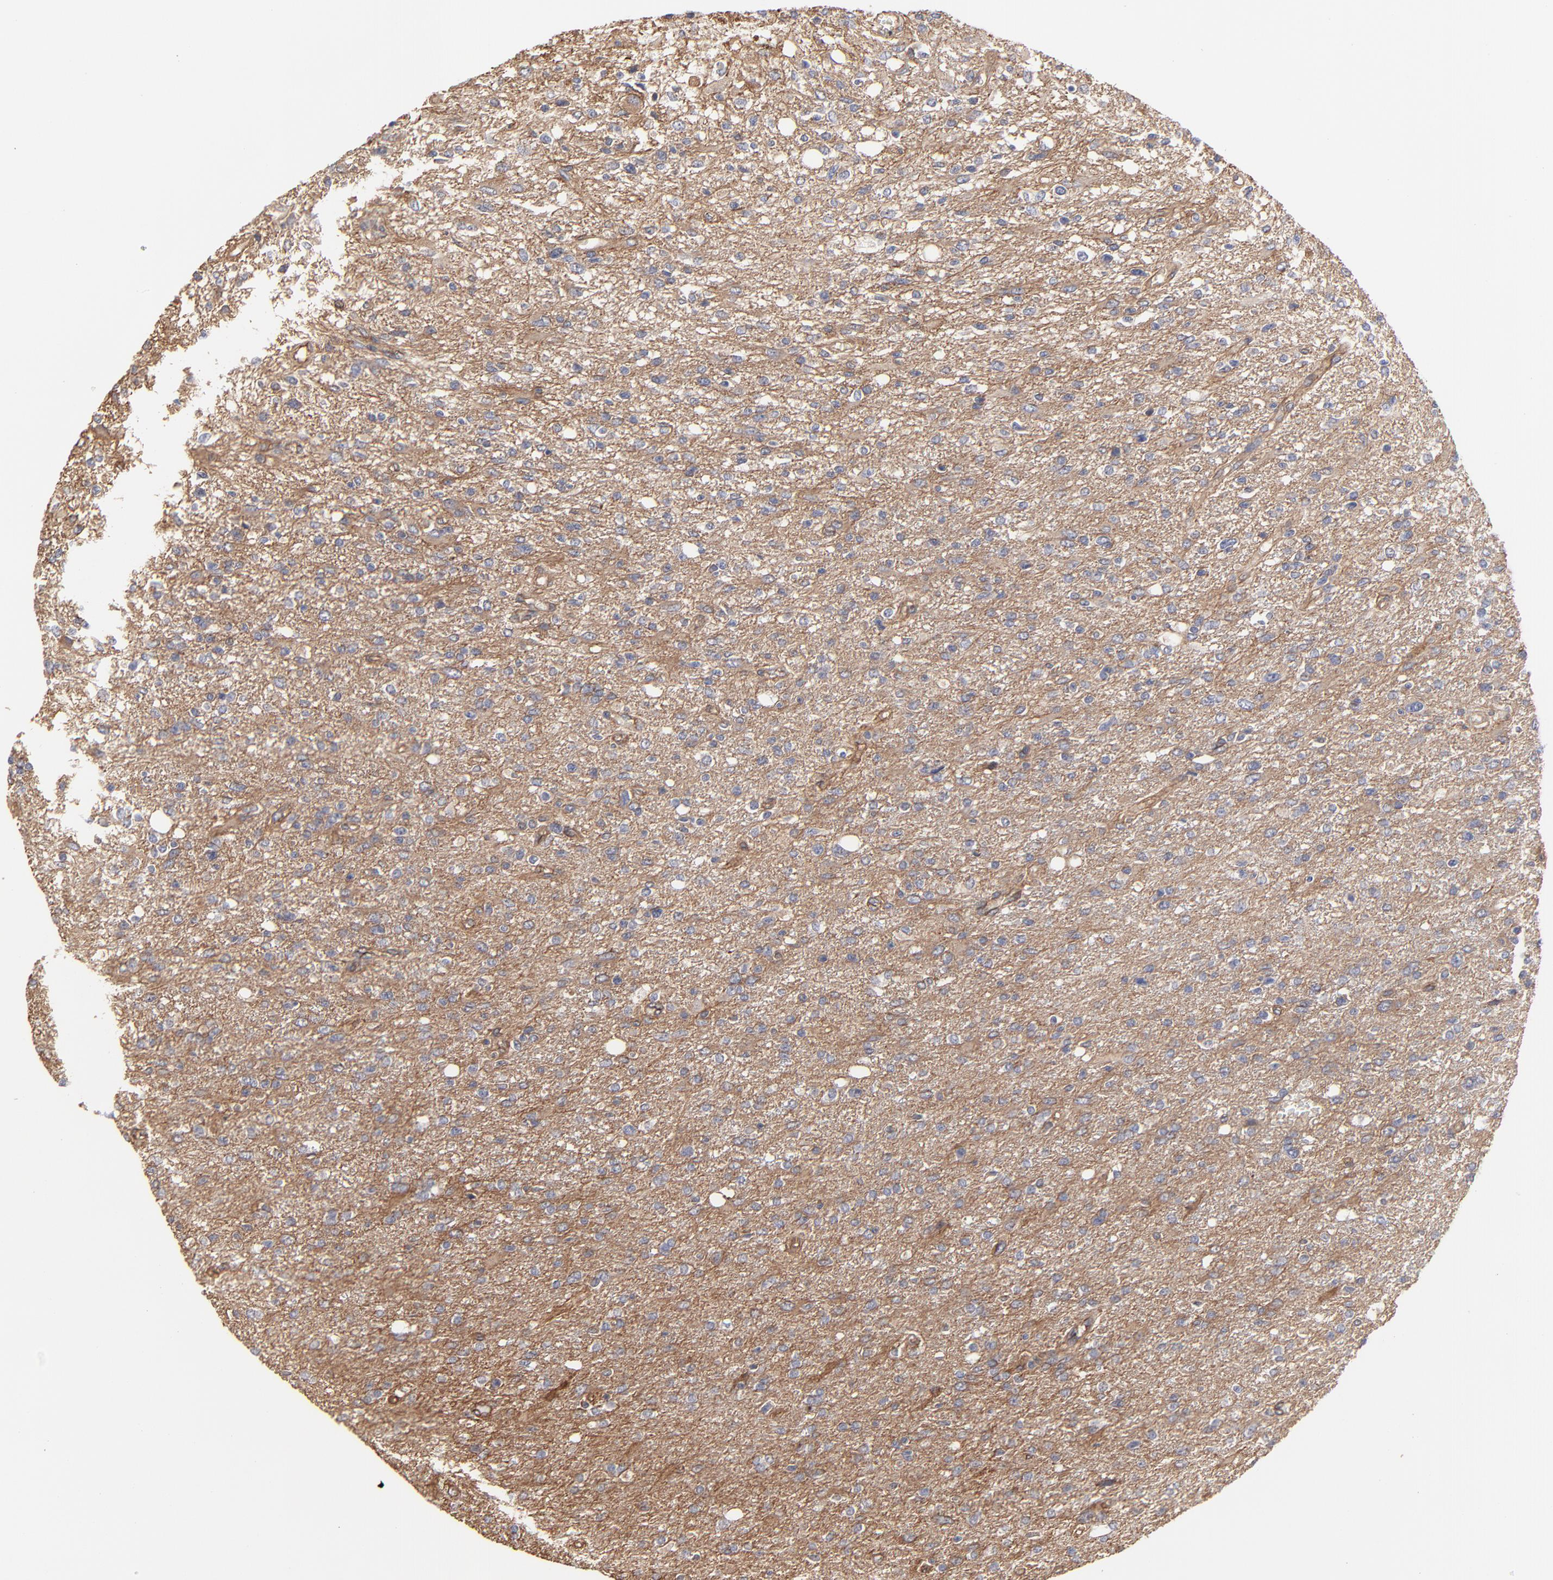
{"staining": {"intensity": "moderate", "quantity": "25%-75%", "location": "cytoplasmic/membranous"}, "tissue": "glioma", "cell_type": "Tumor cells", "image_type": "cancer", "snomed": [{"axis": "morphology", "description": "Glioma, malignant, High grade"}, {"axis": "topography", "description": "Cerebral cortex"}], "caption": "Immunohistochemistry (IHC) (DAB (3,3'-diaminobenzidine)) staining of high-grade glioma (malignant) shows moderate cytoplasmic/membranous protein expression in approximately 25%-75% of tumor cells. The staining was performed using DAB, with brown indicating positive protein expression. Nuclei are stained blue with hematoxylin.", "gene": "ARMT1", "patient": {"sex": "male", "age": 76}}